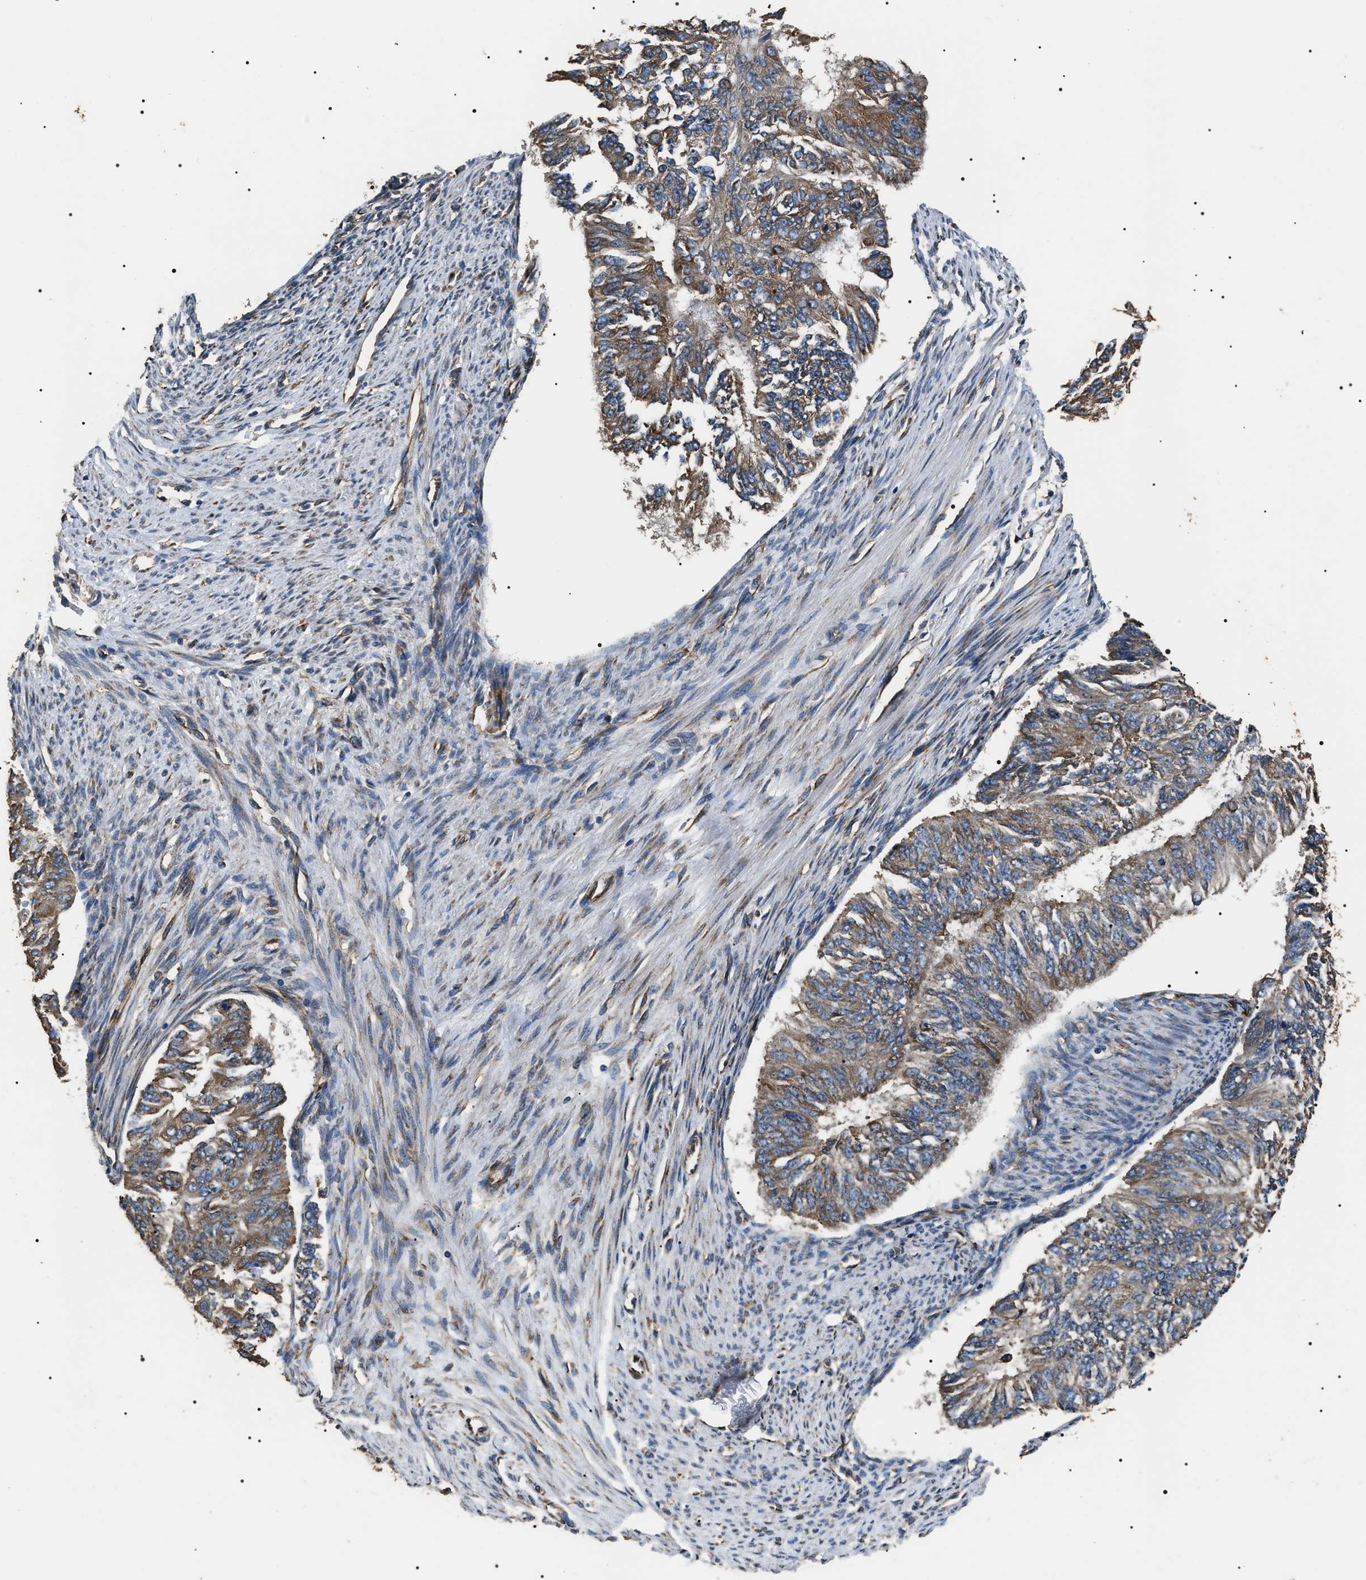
{"staining": {"intensity": "weak", "quantity": ">75%", "location": "cytoplasmic/membranous"}, "tissue": "endometrial cancer", "cell_type": "Tumor cells", "image_type": "cancer", "snomed": [{"axis": "morphology", "description": "Adenocarcinoma, NOS"}, {"axis": "topography", "description": "Endometrium"}], "caption": "Immunohistochemical staining of human endometrial cancer exhibits weak cytoplasmic/membranous protein positivity in approximately >75% of tumor cells. The protein of interest is shown in brown color, while the nuclei are stained blue.", "gene": "KTN1", "patient": {"sex": "female", "age": 32}}